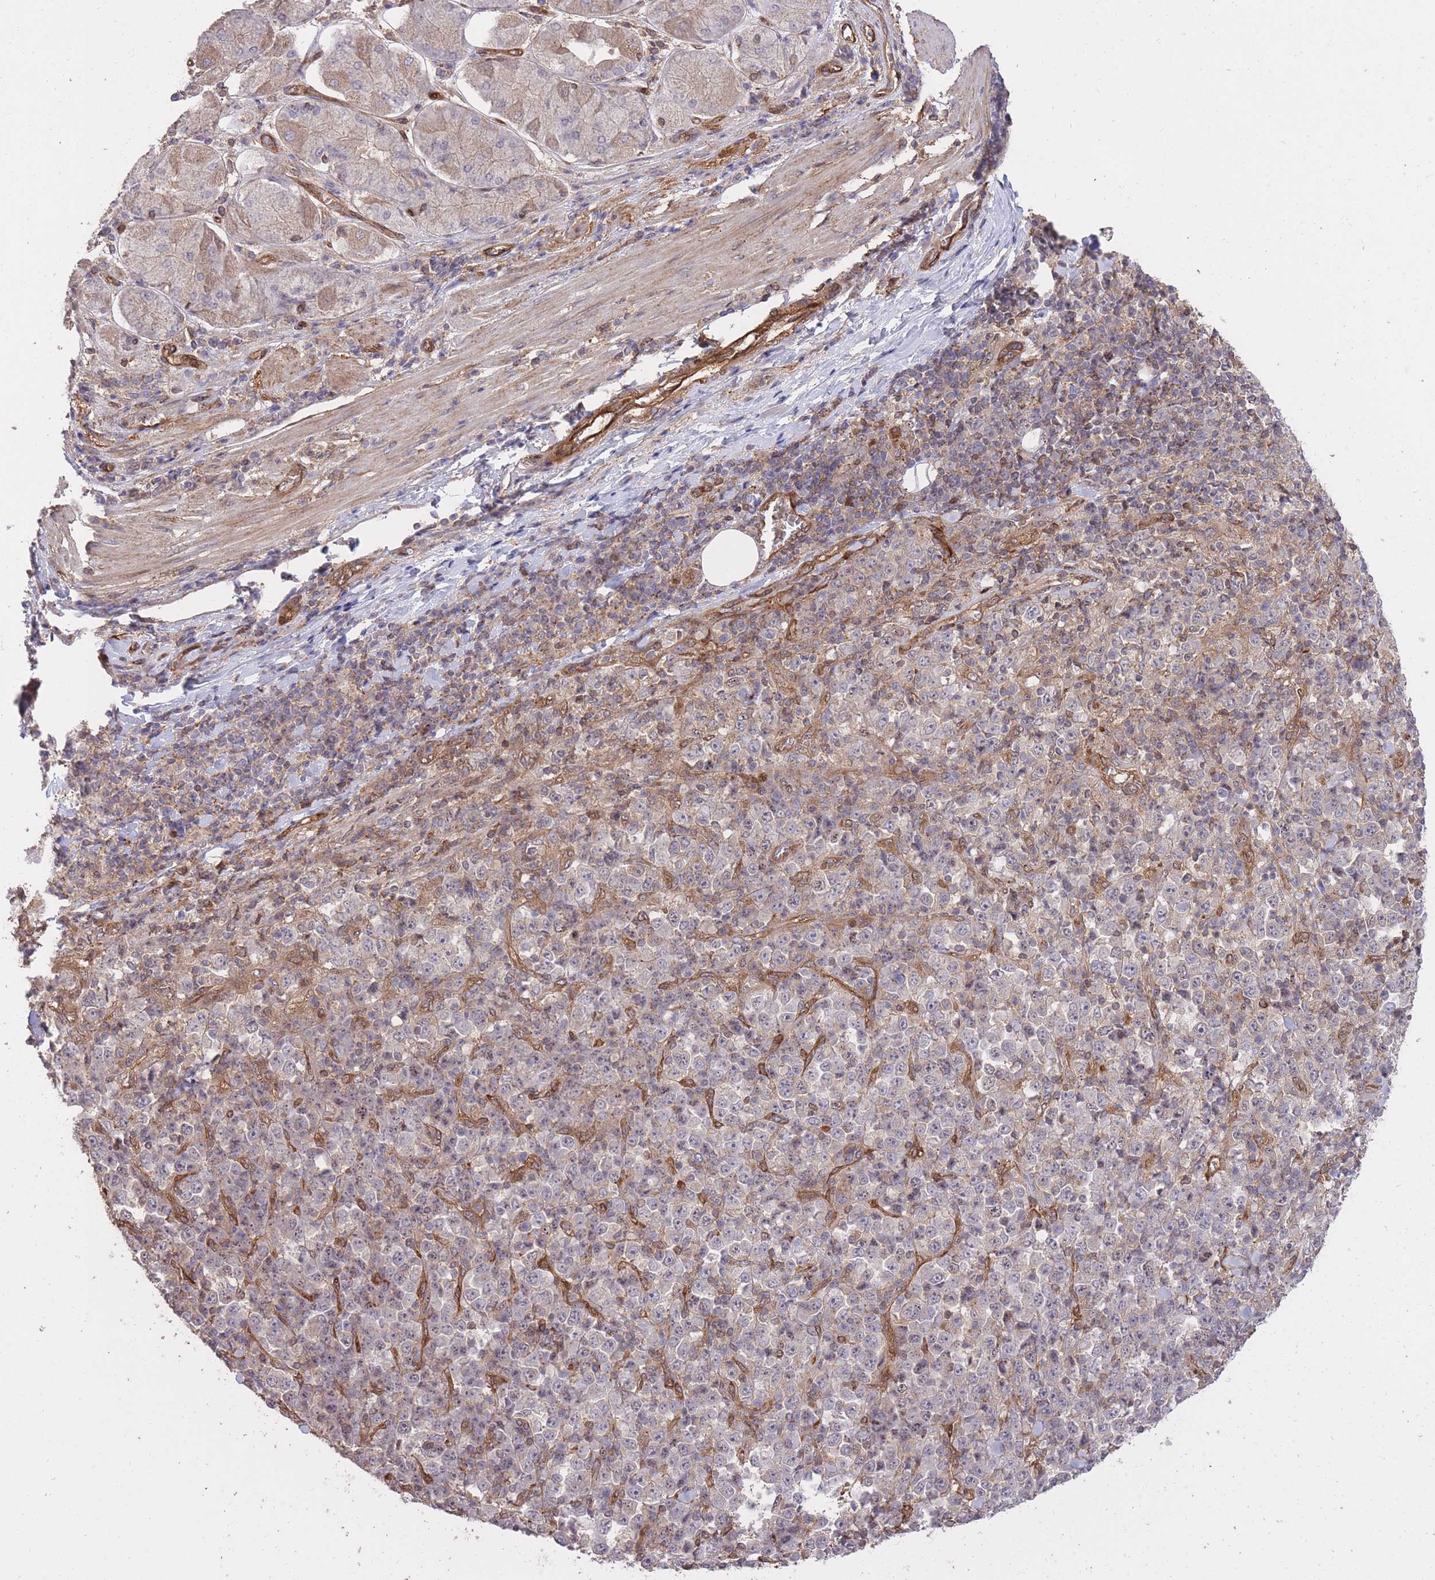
{"staining": {"intensity": "negative", "quantity": "none", "location": "none"}, "tissue": "stomach cancer", "cell_type": "Tumor cells", "image_type": "cancer", "snomed": [{"axis": "morphology", "description": "Normal tissue, NOS"}, {"axis": "morphology", "description": "Adenocarcinoma, NOS"}, {"axis": "topography", "description": "Stomach, upper"}, {"axis": "topography", "description": "Stomach"}], "caption": "Immunohistochemical staining of stomach adenocarcinoma shows no significant expression in tumor cells.", "gene": "PLD1", "patient": {"sex": "male", "age": 59}}